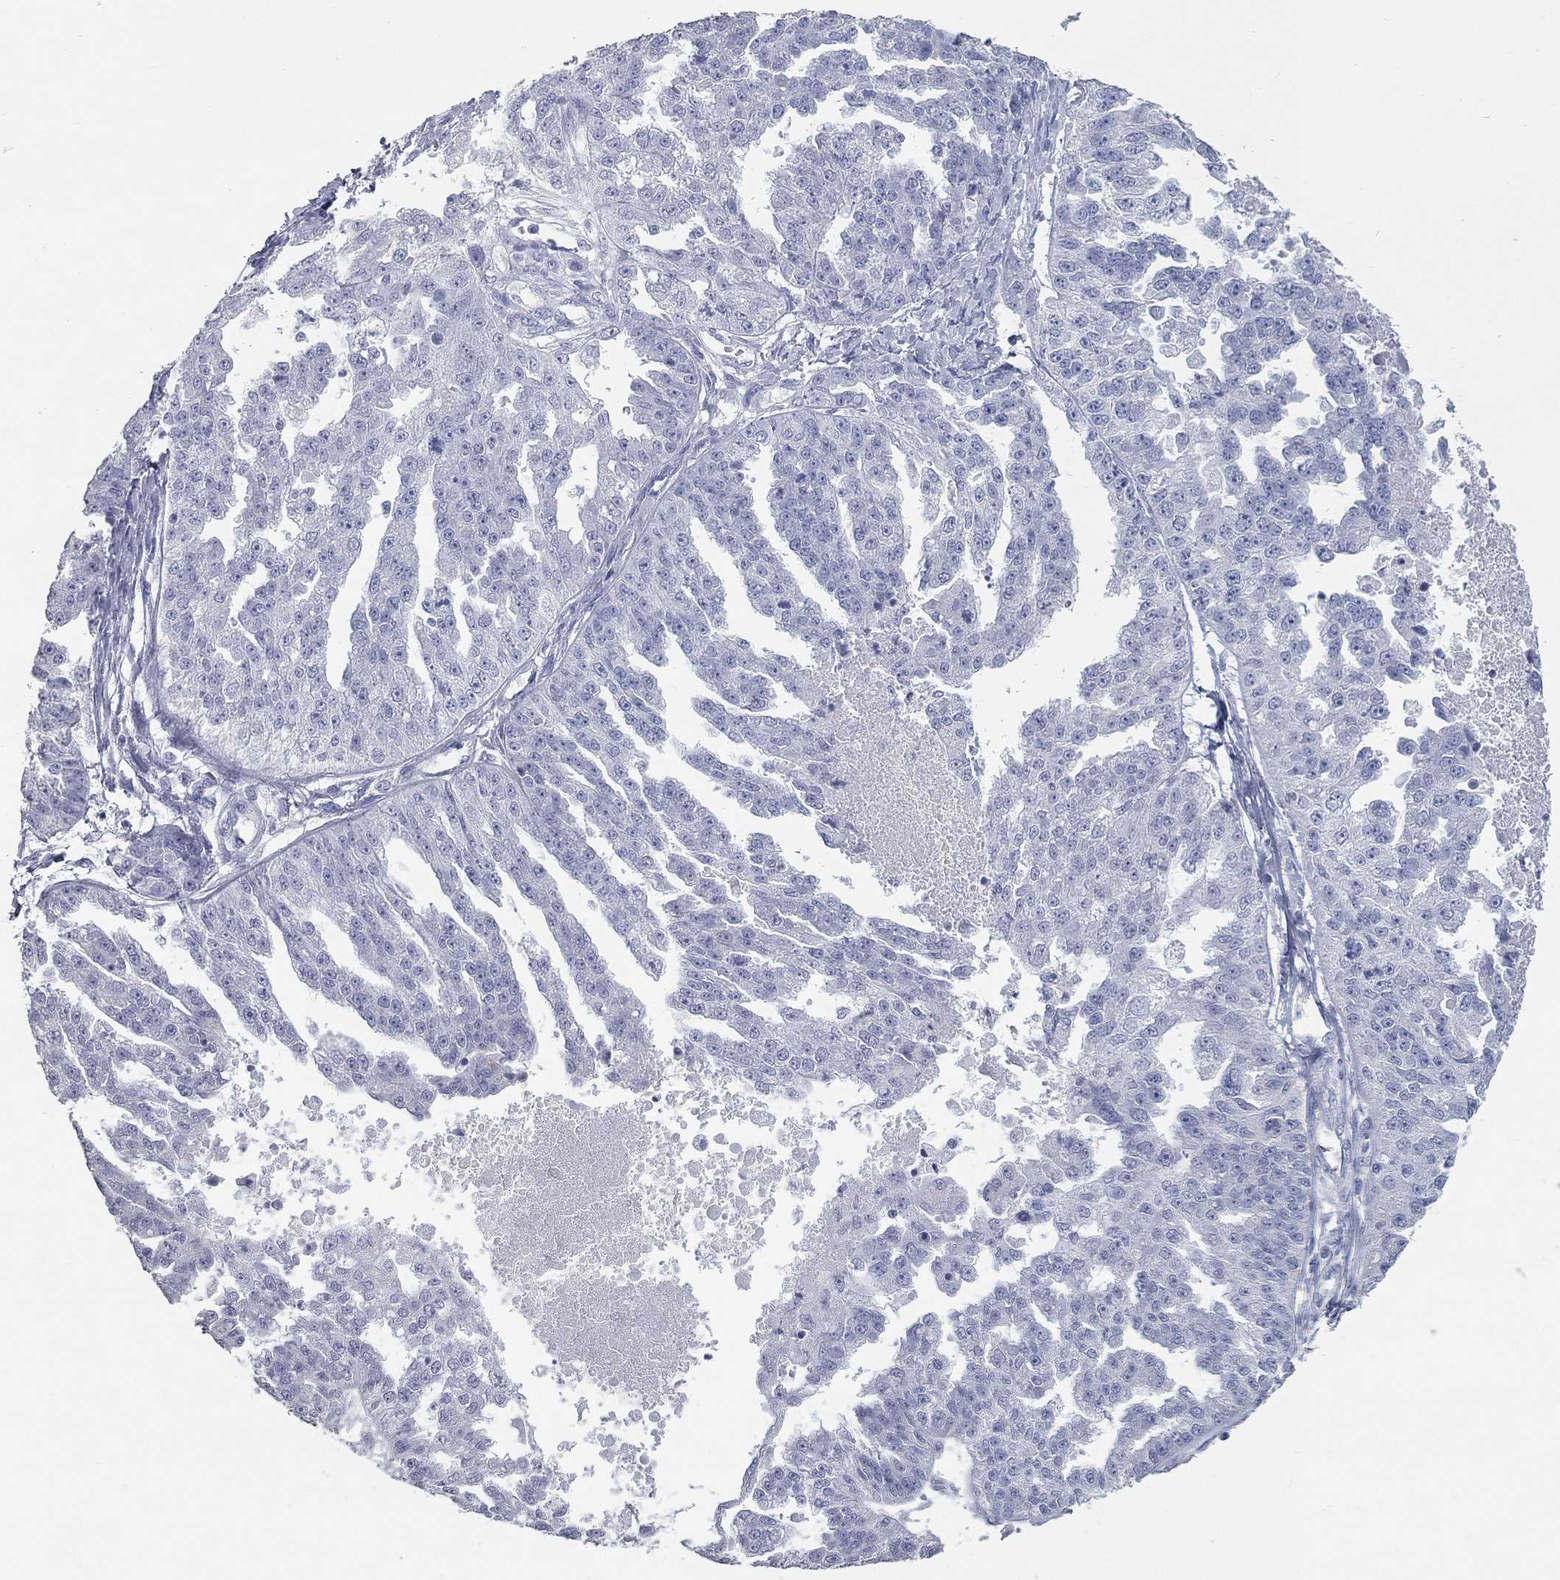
{"staining": {"intensity": "negative", "quantity": "none", "location": "none"}, "tissue": "ovarian cancer", "cell_type": "Tumor cells", "image_type": "cancer", "snomed": [{"axis": "morphology", "description": "Cystadenocarcinoma, serous, NOS"}, {"axis": "topography", "description": "Ovary"}], "caption": "IHC of ovarian serous cystadenocarcinoma demonstrates no staining in tumor cells.", "gene": "TAC1", "patient": {"sex": "female", "age": 58}}